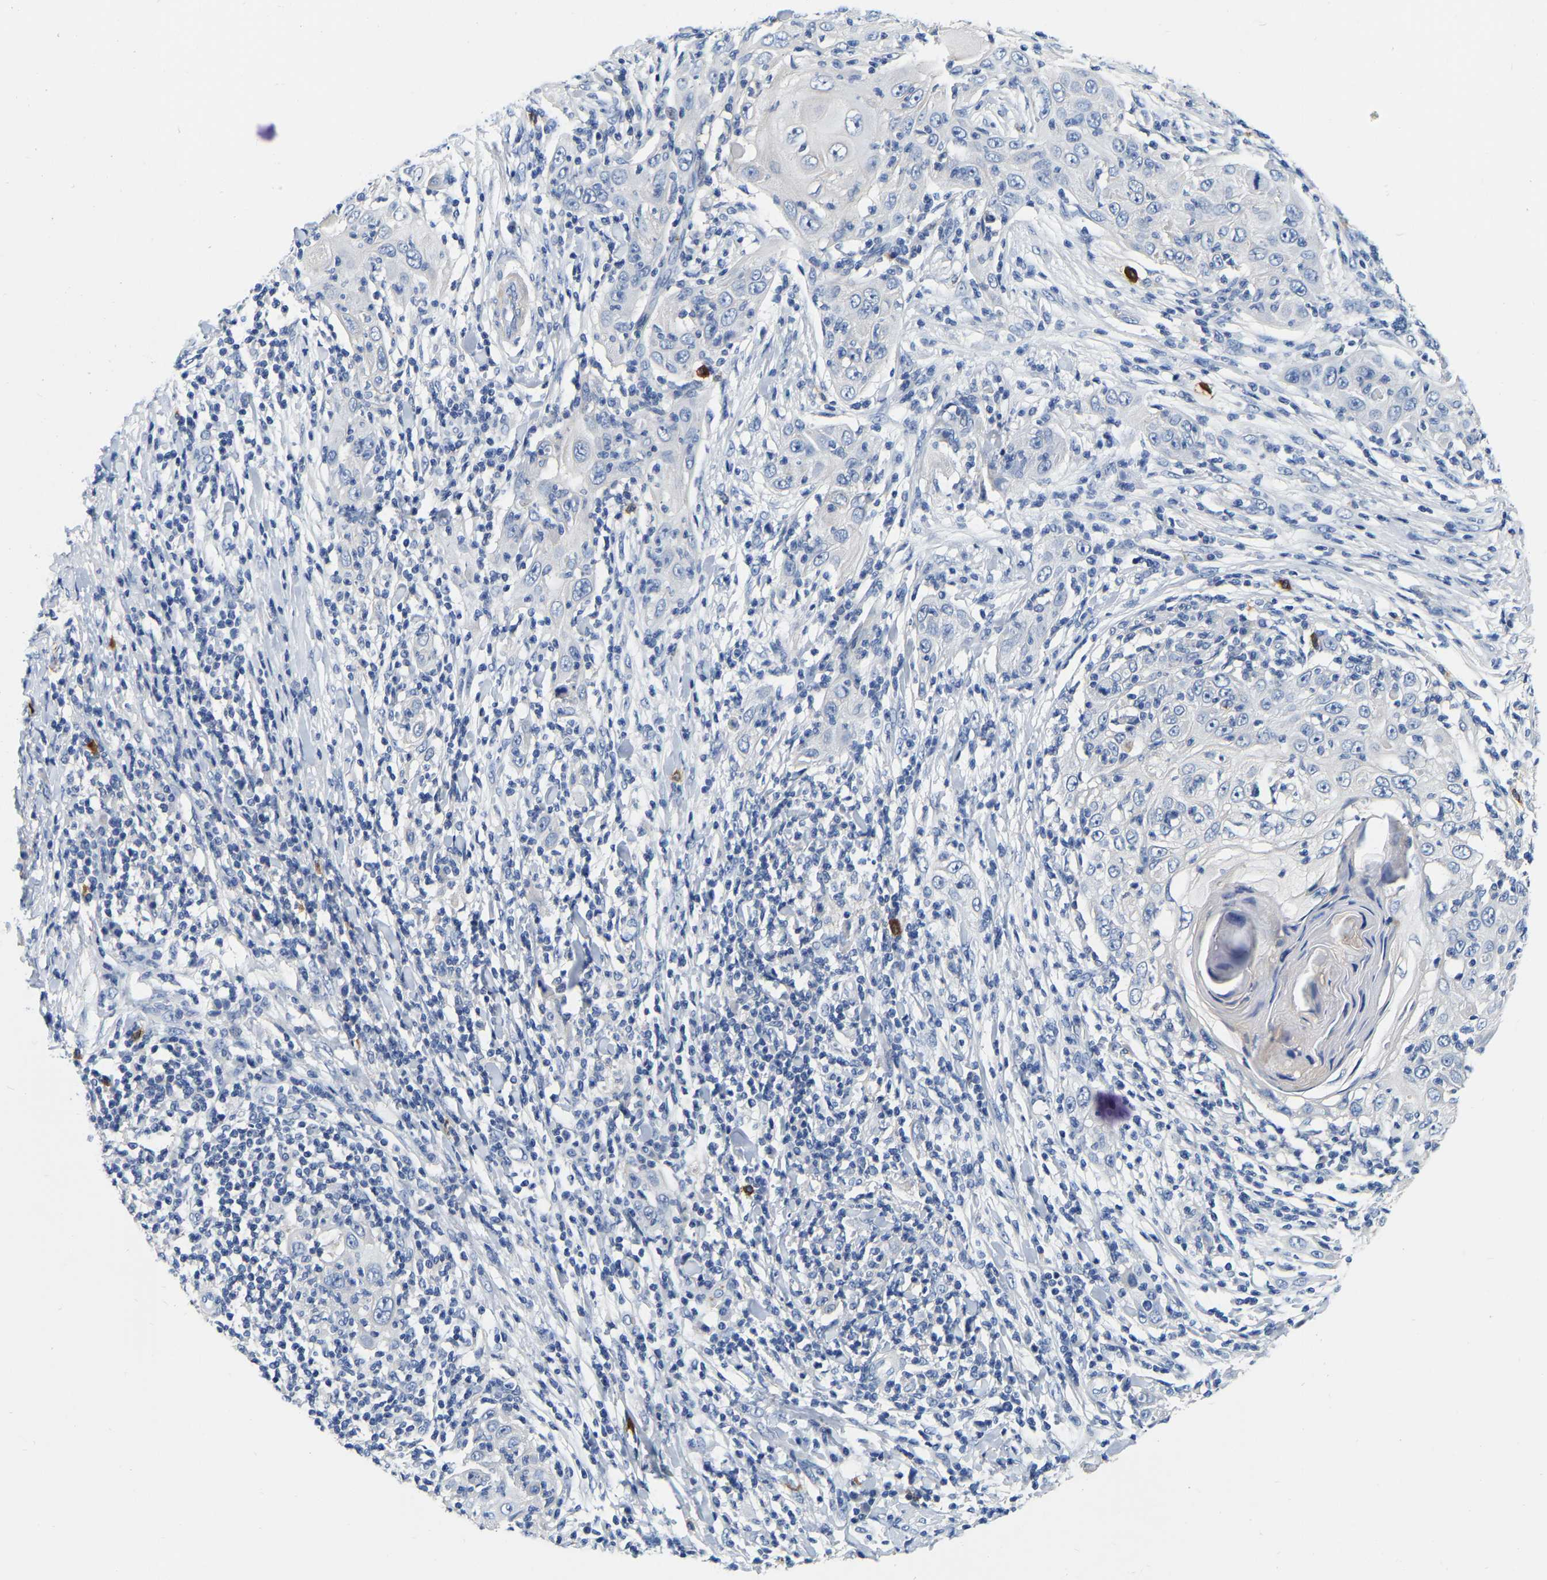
{"staining": {"intensity": "negative", "quantity": "none", "location": "none"}, "tissue": "skin cancer", "cell_type": "Tumor cells", "image_type": "cancer", "snomed": [{"axis": "morphology", "description": "Squamous cell carcinoma, NOS"}, {"axis": "topography", "description": "Skin"}], "caption": "This is an IHC micrograph of human skin squamous cell carcinoma. There is no positivity in tumor cells.", "gene": "RAB27B", "patient": {"sex": "female", "age": 88}}